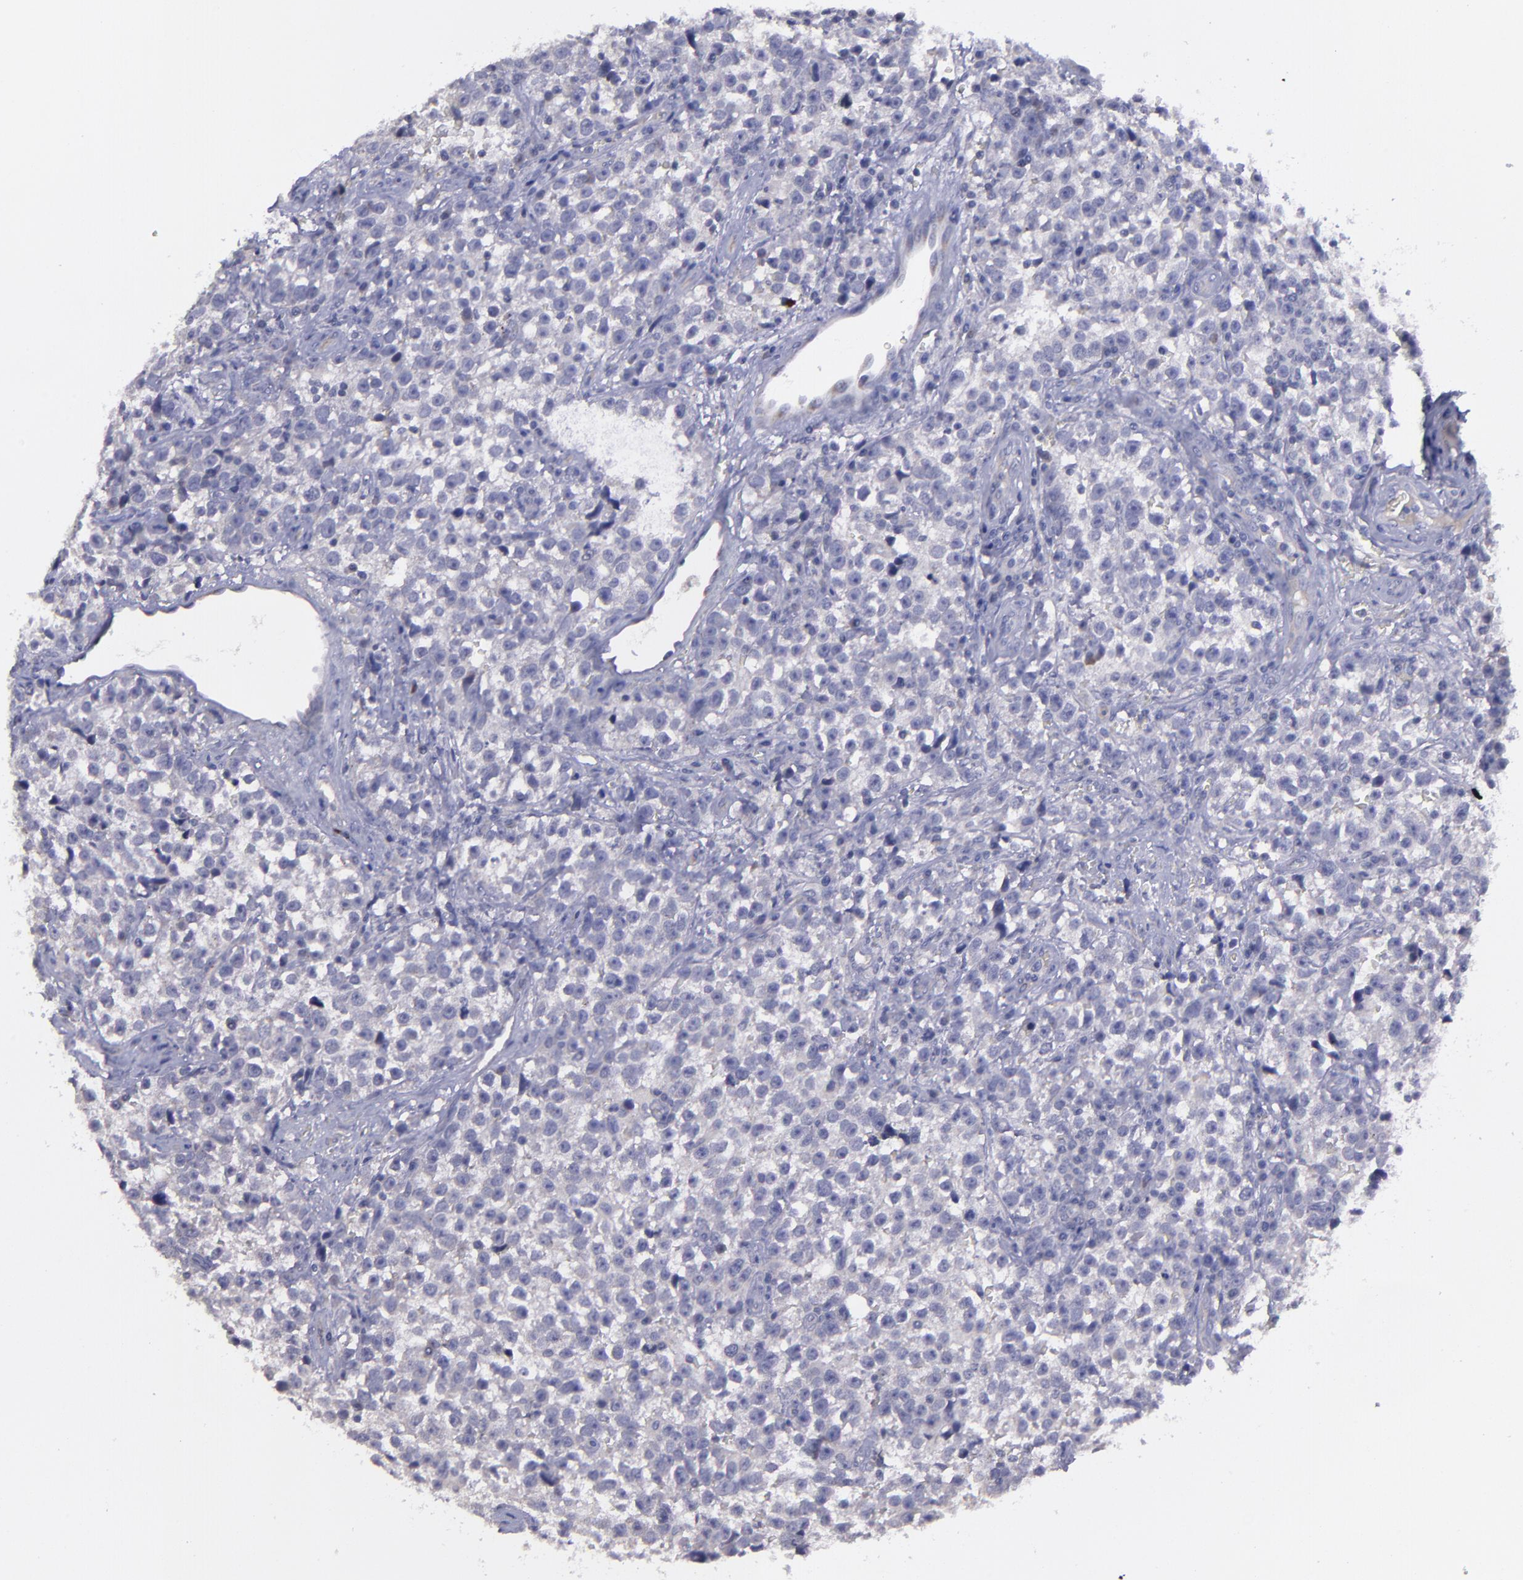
{"staining": {"intensity": "negative", "quantity": "none", "location": "none"}, "tissue": "testis cancer", "cell_type": "Tumor cells", "image_type": "cancer", "snomed": [{"axis": "morphology", "description": "Seminoma, NOS"}, {"axis": "topography", "description": "Testis"}], "caption": "Immunohistochemistry (IHC) of testis cancer displays no expression in tumor cells.", "gene": "MASP1", "patient": {"sex": "male", "age": 38}}